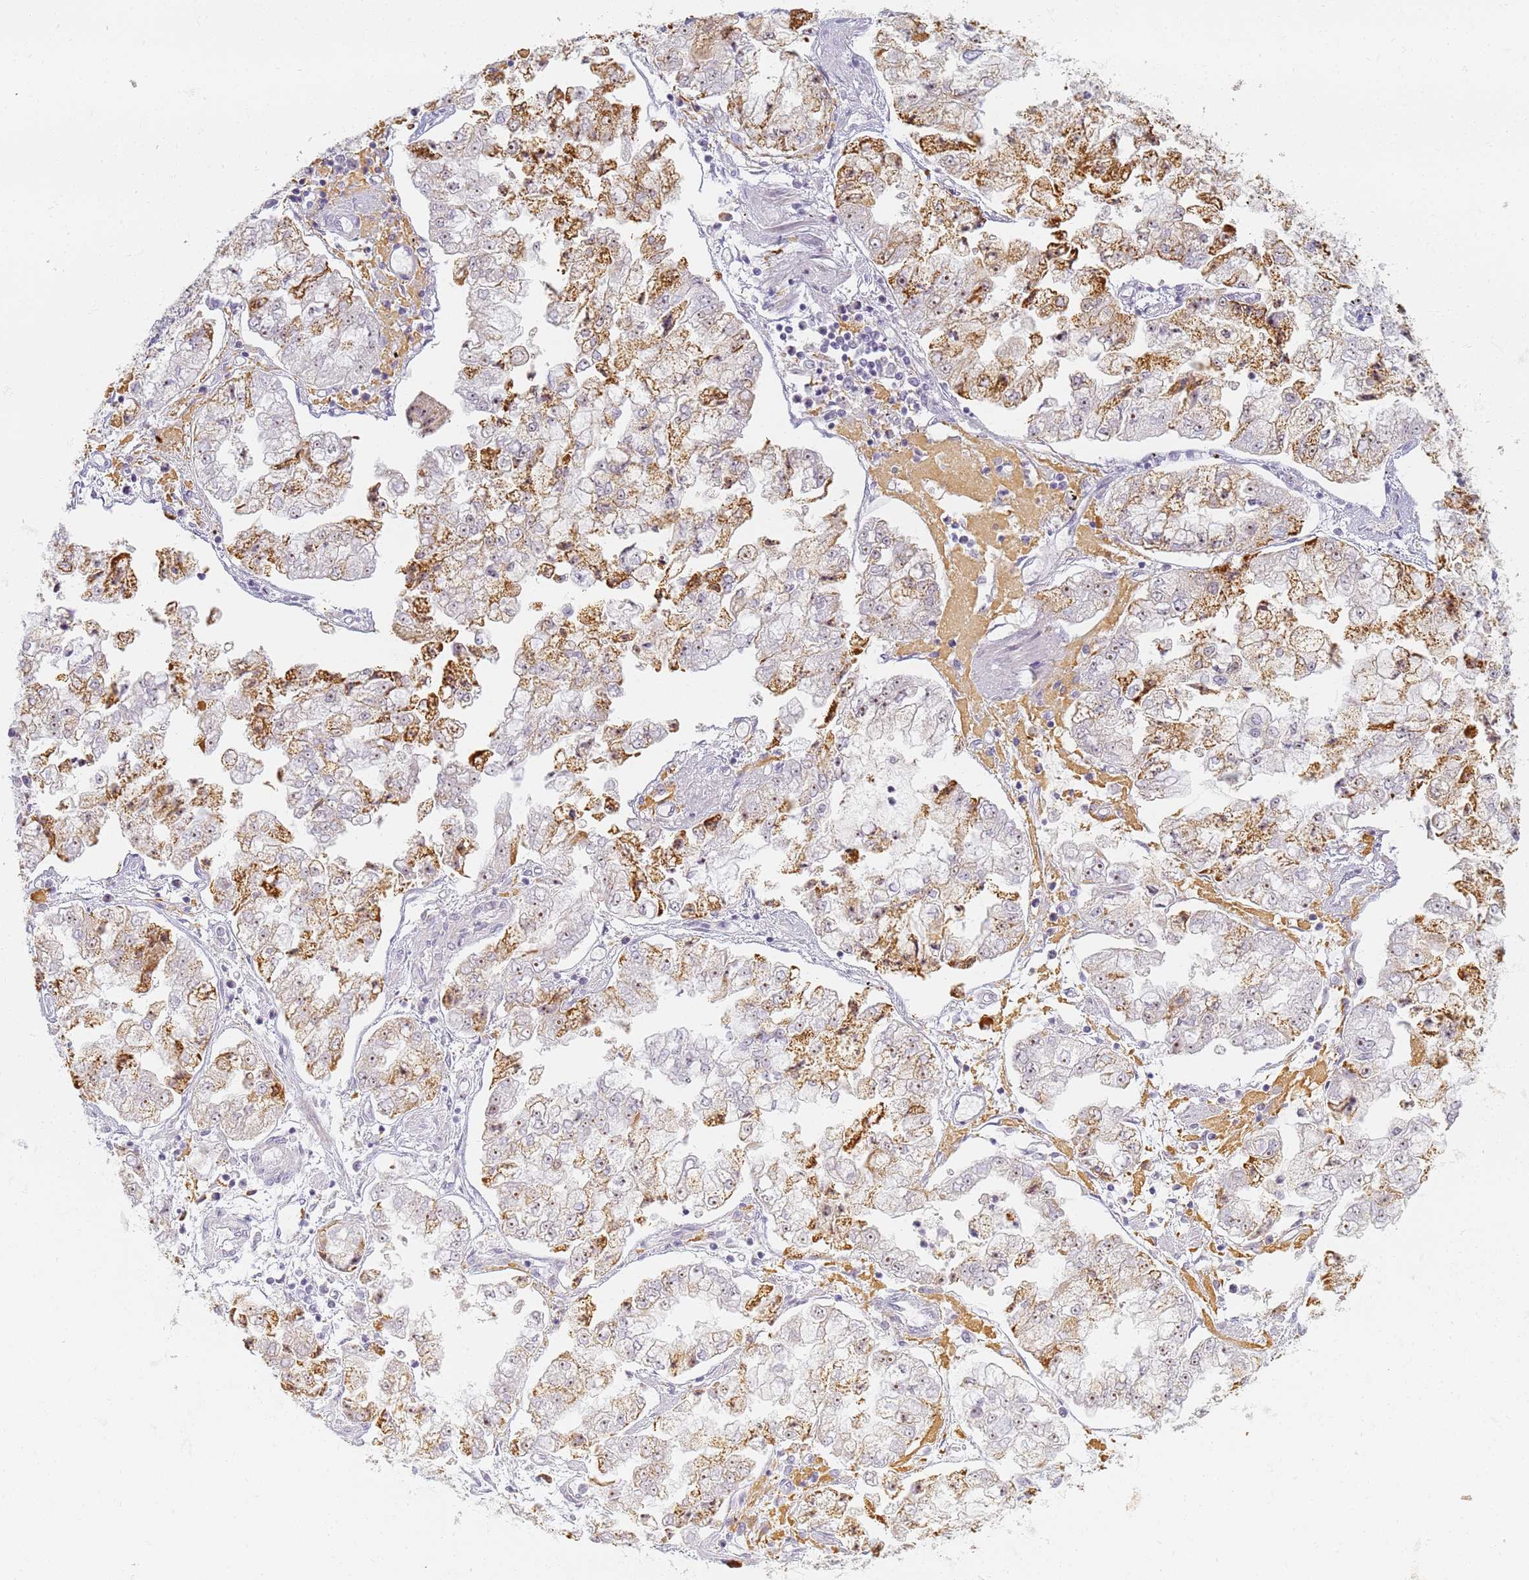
{"staining": {"intensity": "moderate", "quantity": "25%-75%", "location": "cytoplasmic/membranous"}, "tissue": "stomach cancer", "cell_type": "Tumor cells", "image_type": "cancer", "snomed": [{"axis": "morphology", "description": "Adenocarcinoma, NOS"}, {"axis": "topography", "description": "Stomach"}], "caption": "IHC image of human stomach cancer (adenocarcinoma) stained for a protein (brown), which shows medium levels of moderate cytoplasmic/membranous expression in approximately 25%-75% of tumor cells.", "gene": "SLC38A9", "patient": {"sex": "male", "age": 76}}